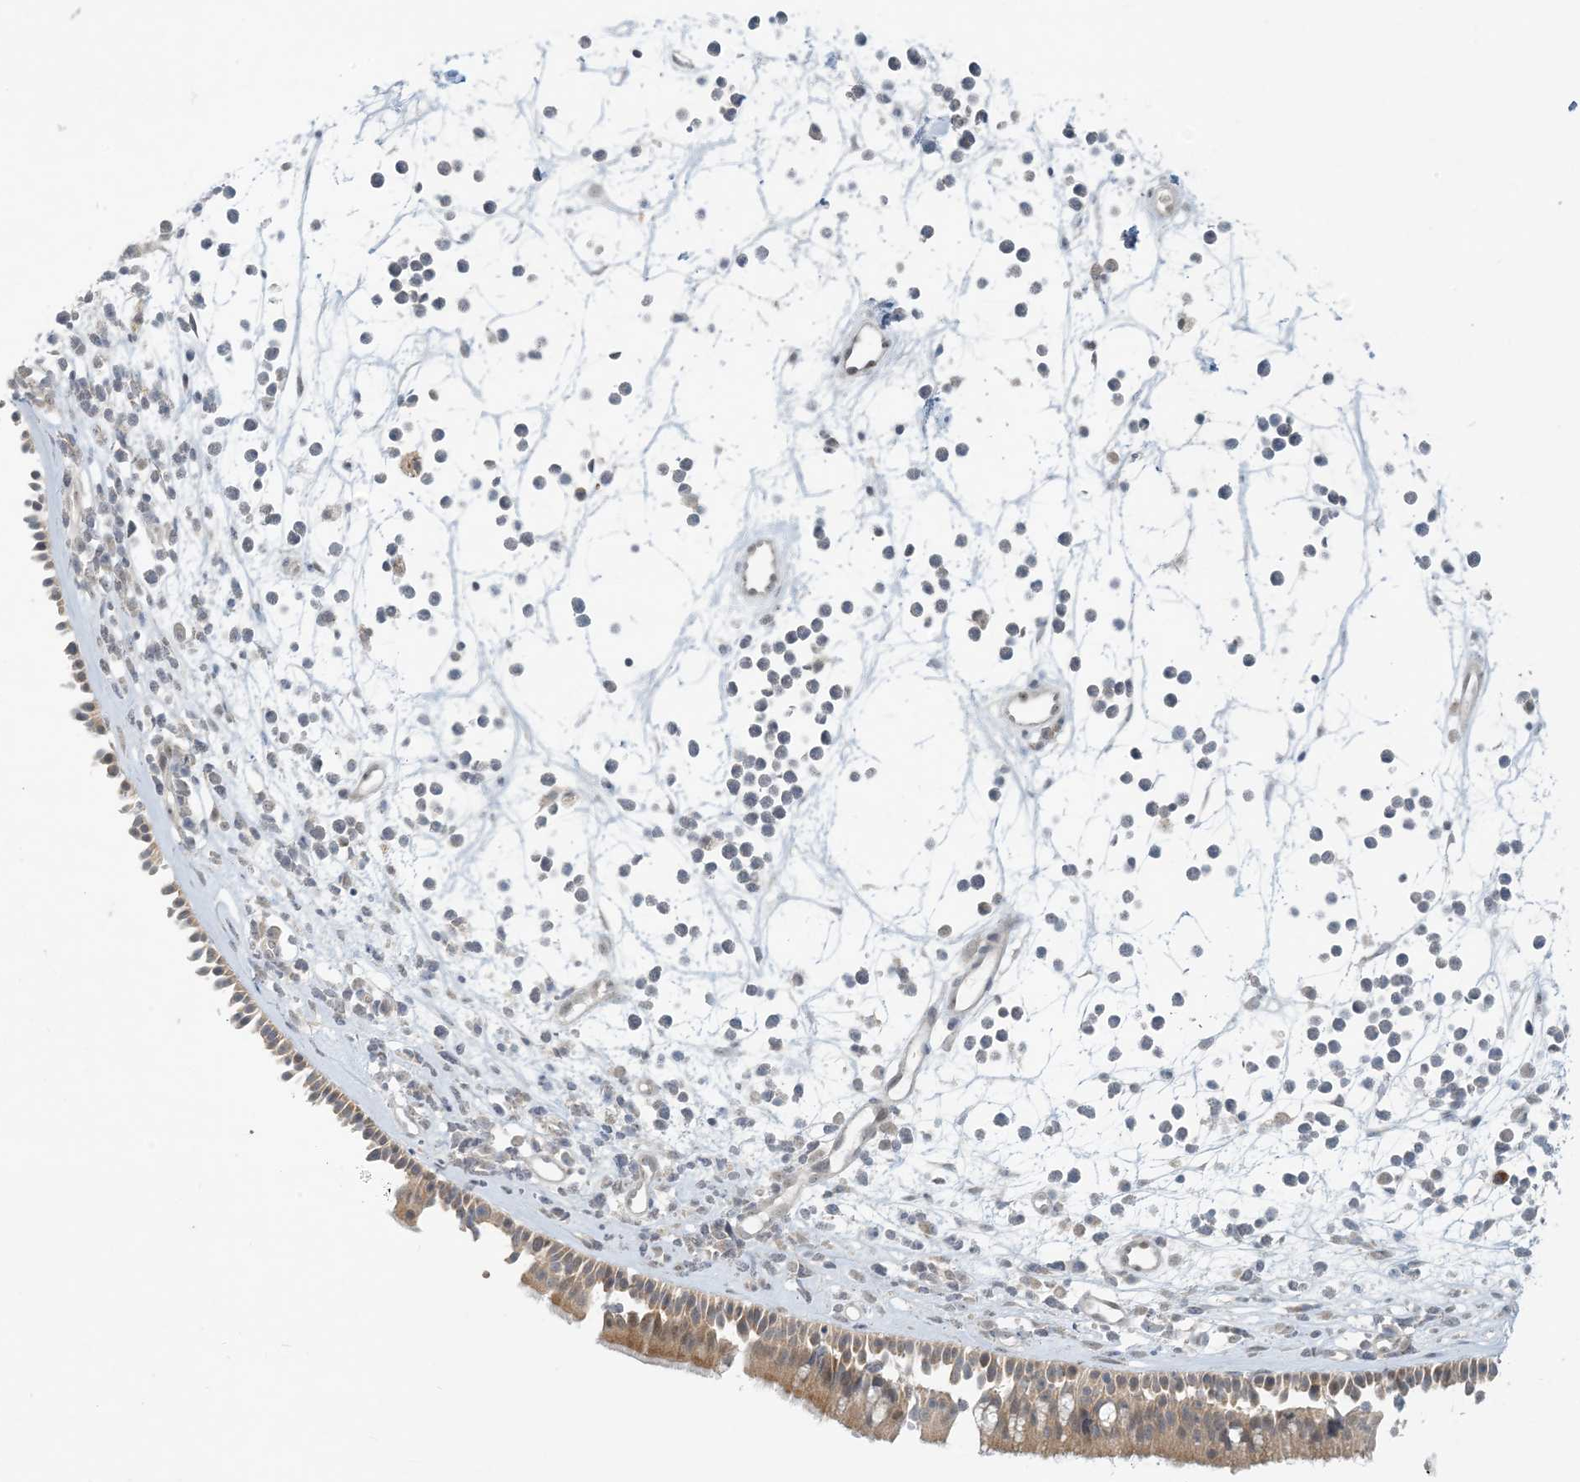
{"staining": {"intensity": "moderate", "quantity": ">75%", "location": "cytoplasmic/membranous"}, "tissue": "nasopharynx", "cell_type": "Respiratory epithelial cells", "image_type": "normal", "snomed": [{"axis": "morphology", "description": "Normal tissue, NOS"}, {"axis": "morphology", "description": "Inflammation, NOS"}, {"axis": "morphology", "description": "Malignant melanoma, Metastatic site"}, {"axis": "topography", "description": "Nasopharynx"}], "caption": "Protein staining of normal nasopharynx shows moderate cytoplasmic/membranous expression in about >75% of respiratory epithelial cells.", "gene": "OBI1", "patient": {"sex": "male", "age": 70}}